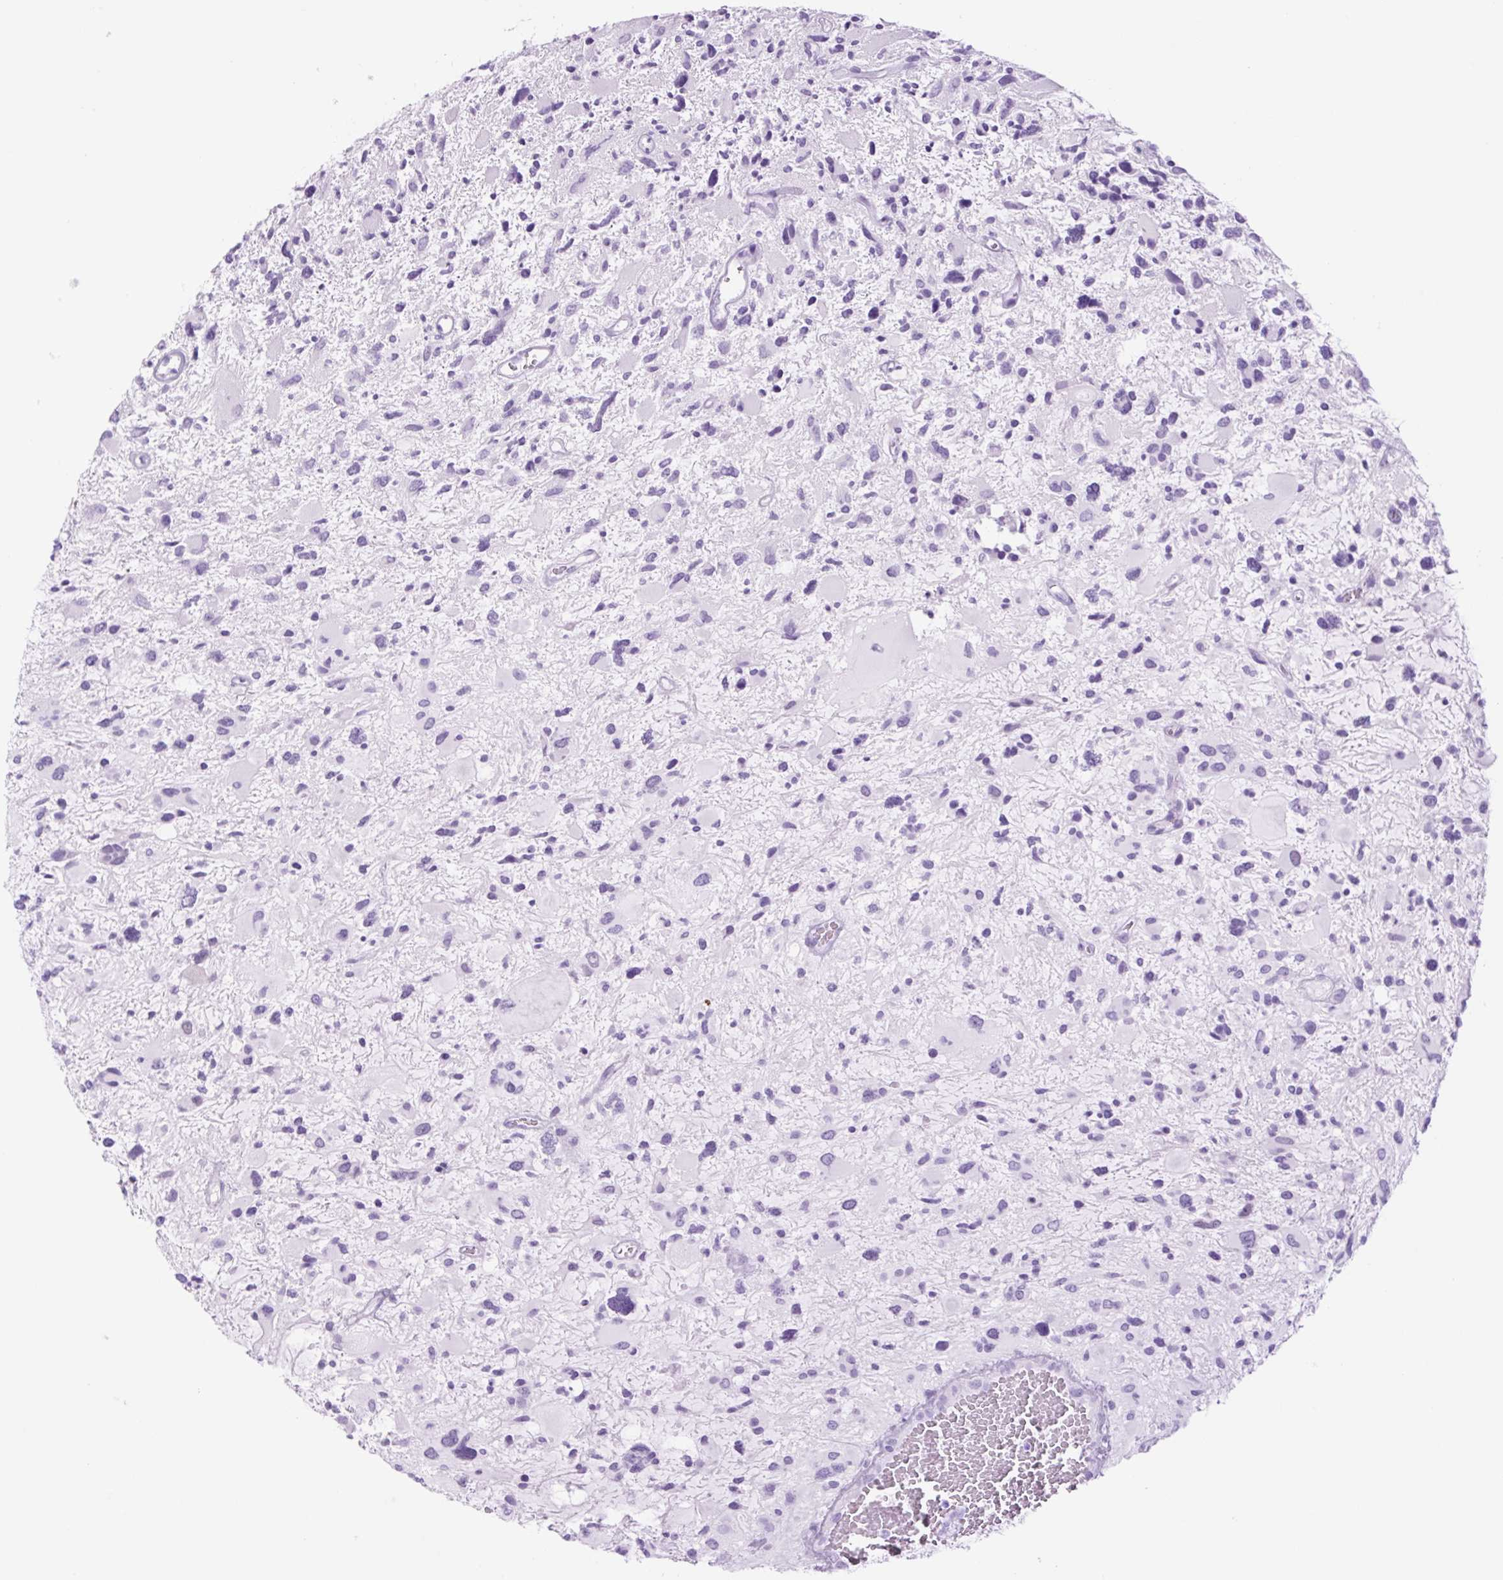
{"staining": {"intensity": "negative", "quantity": "none", "location": "none"}, "tissue": "glioma", "cell_type": "Tumor cells", "image_type": "cancer", "snomed": [{"axis": "morphology", "description": "Glioma, malignant, High grade"}, {"axis": "topography", "description": "Brain"}], "caption": "This is an immunohistochemistry (IHC) micrograph of human malignant glioma (high-grade). There is no staining in tumor cells.", "gene": "TFF2", "patient": {"sex": "female", "age": 11}}